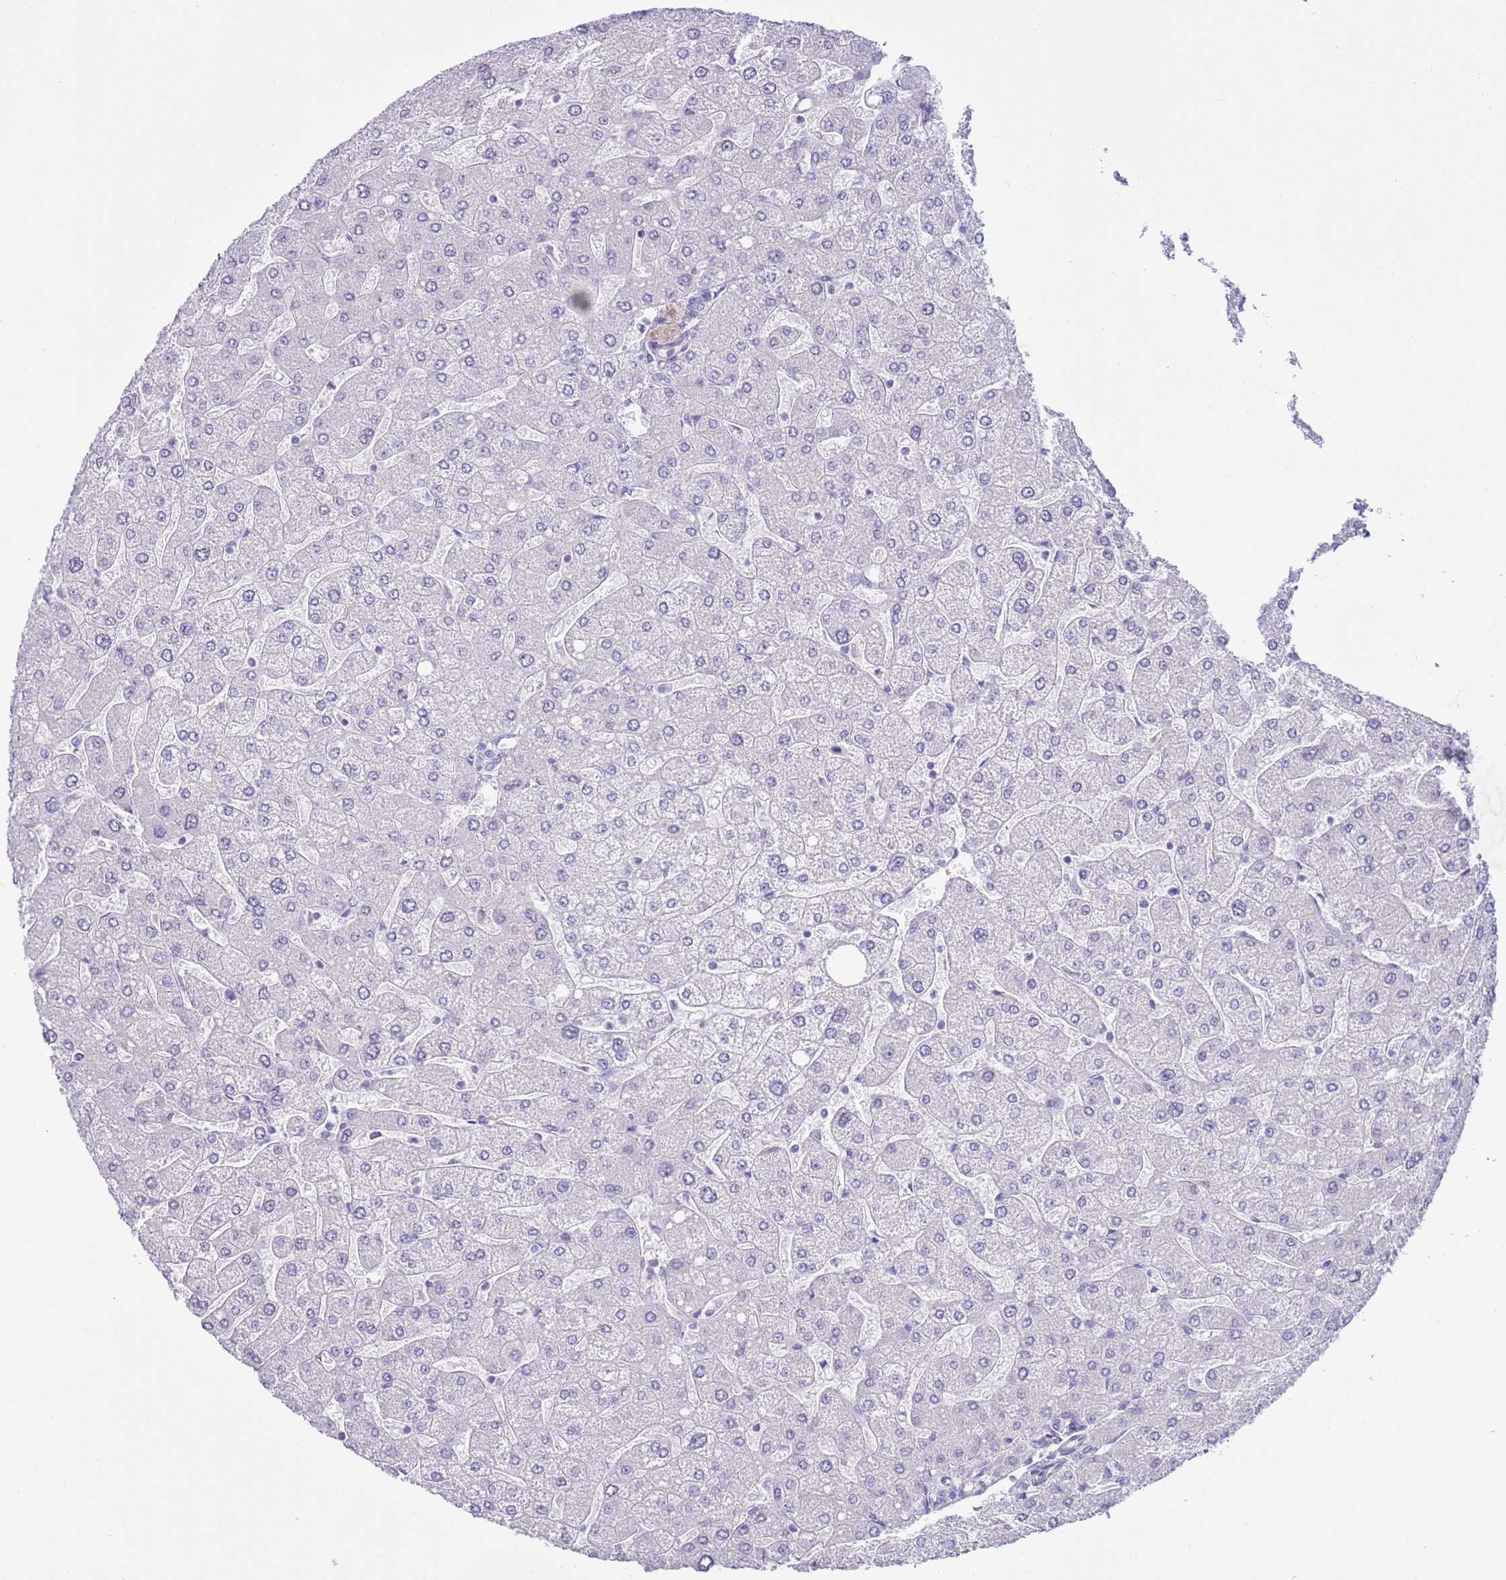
{"staining": {"intensity": "negative", "quantity": "none", "location": "none"}, "tissue": "liver", "cell_type": "Cholangiocytes", "image_type": "normal", "snomed": [{"axis": "morphology", "description": "Normal tissue, NOS"}, {"axis": "topography", "description": "Liver"}], "caption": "High magnification brightfield microscopy of normal liver stained with DAB (3,3'-diaminobenzidine) (brown) and counterstained with hematoxylin (blue): cholangiocytes show no significant positivity. (DAB (3,3'-diaminobenzidine) immunohistochemistry (IHC) with hematoxylin counter stain).", "gene": "PPP1R17", "patient": {"sex": "male", "age": 55}}